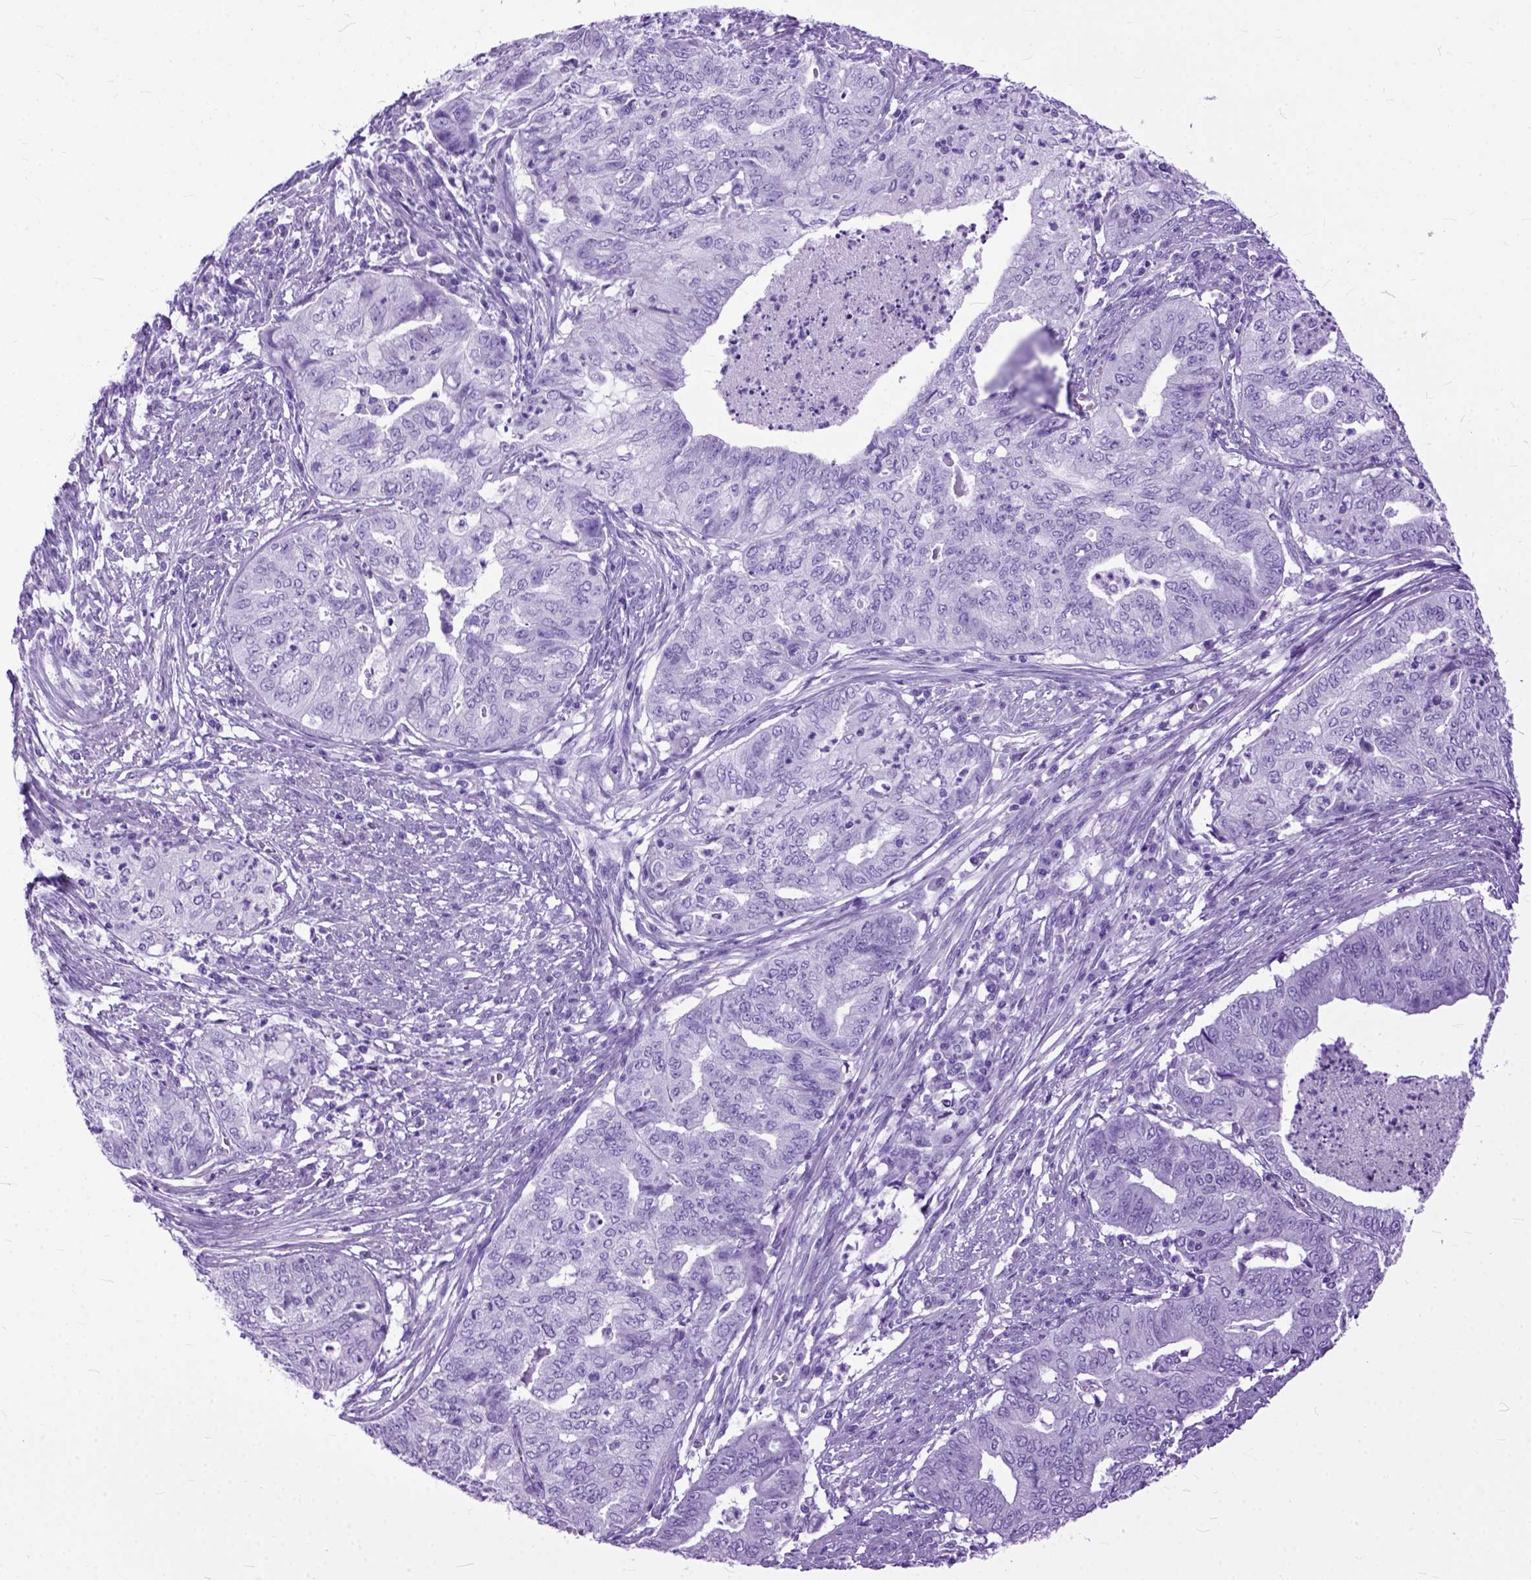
{"staining": {"intensity": "negative", "quantity": "none", "location": "none"}, "tissue": "endometrial cancer", "cell_type": "Tumor cells", "image_type": "cancer", "snomed": [{"axis": "morphology", "description": "Adenocarcinoma, NOS"}, {"axis": "topography", "description": "Endometrium"}], "caption": "This histopathology image is of endometrial cancer (adenocarcinoma) stained with IHC to label a protein in brown with the nuclei are counter-stained blue. There is no expression in tumor cells.", "gene": "GNGT1", "patient": {"sex": "female", "age": 79}}